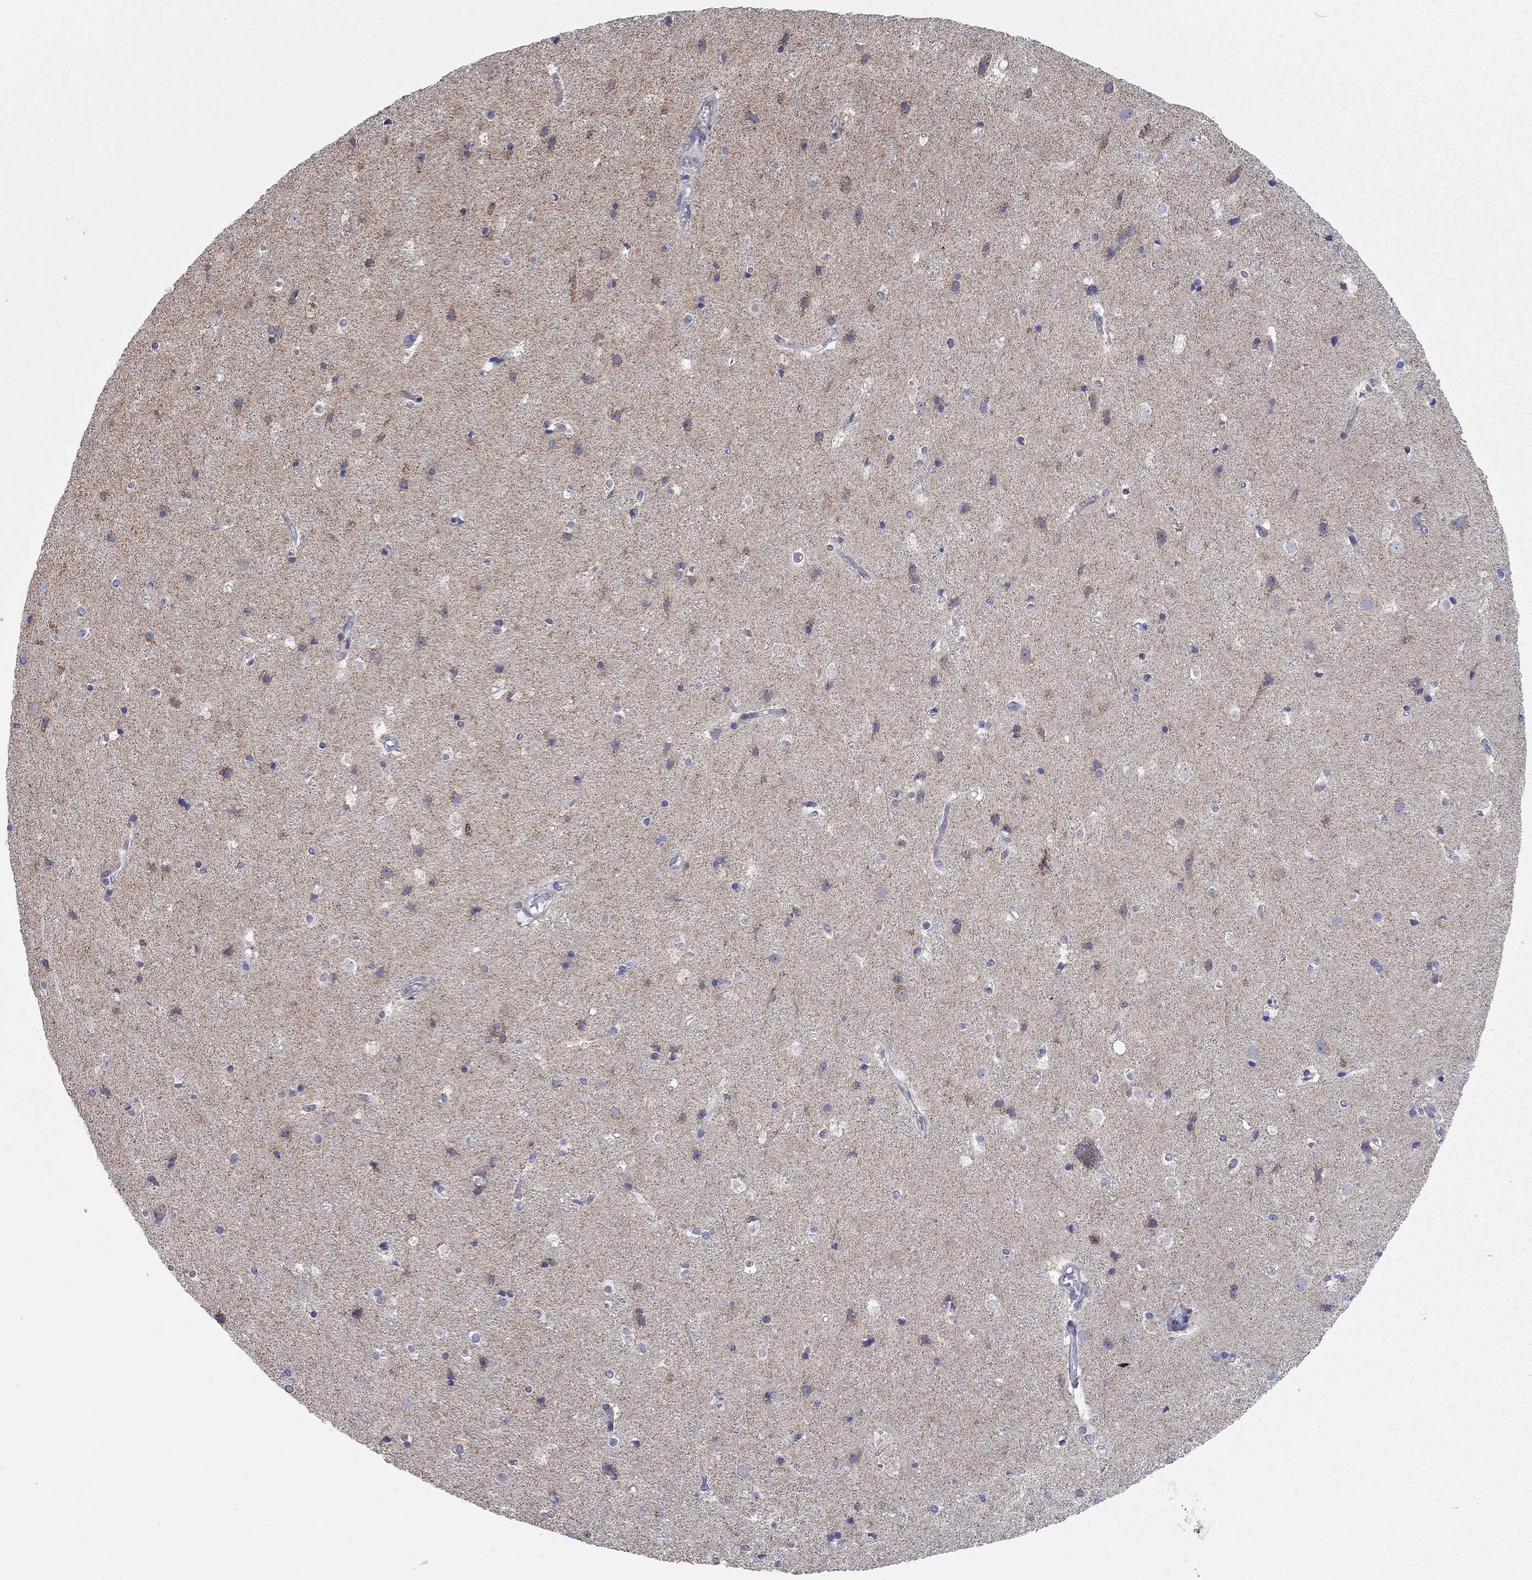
{"staining": {"intensity": "negative", "quantity": "none", "location": "none"}, "tissue": "cerebral cortex", "cell_type": "Endothelial cells", "image_type": "normal", "snomed": [{"axis": "morphology", "description": "Normal tissue, NOS"}, {"axis": "topography", "description": "Cerebral cortex"}], "caption": "IHC histopathology image of benign human cerebral cortex stained for a protein (brown), which demonstrates no positivity in endothelial cells. (Immunohistochemistry (ihc), brightfield microscopy, high magnification).", "gene": "CFAP161", "patient": {"sex": "female", "age": 52}}